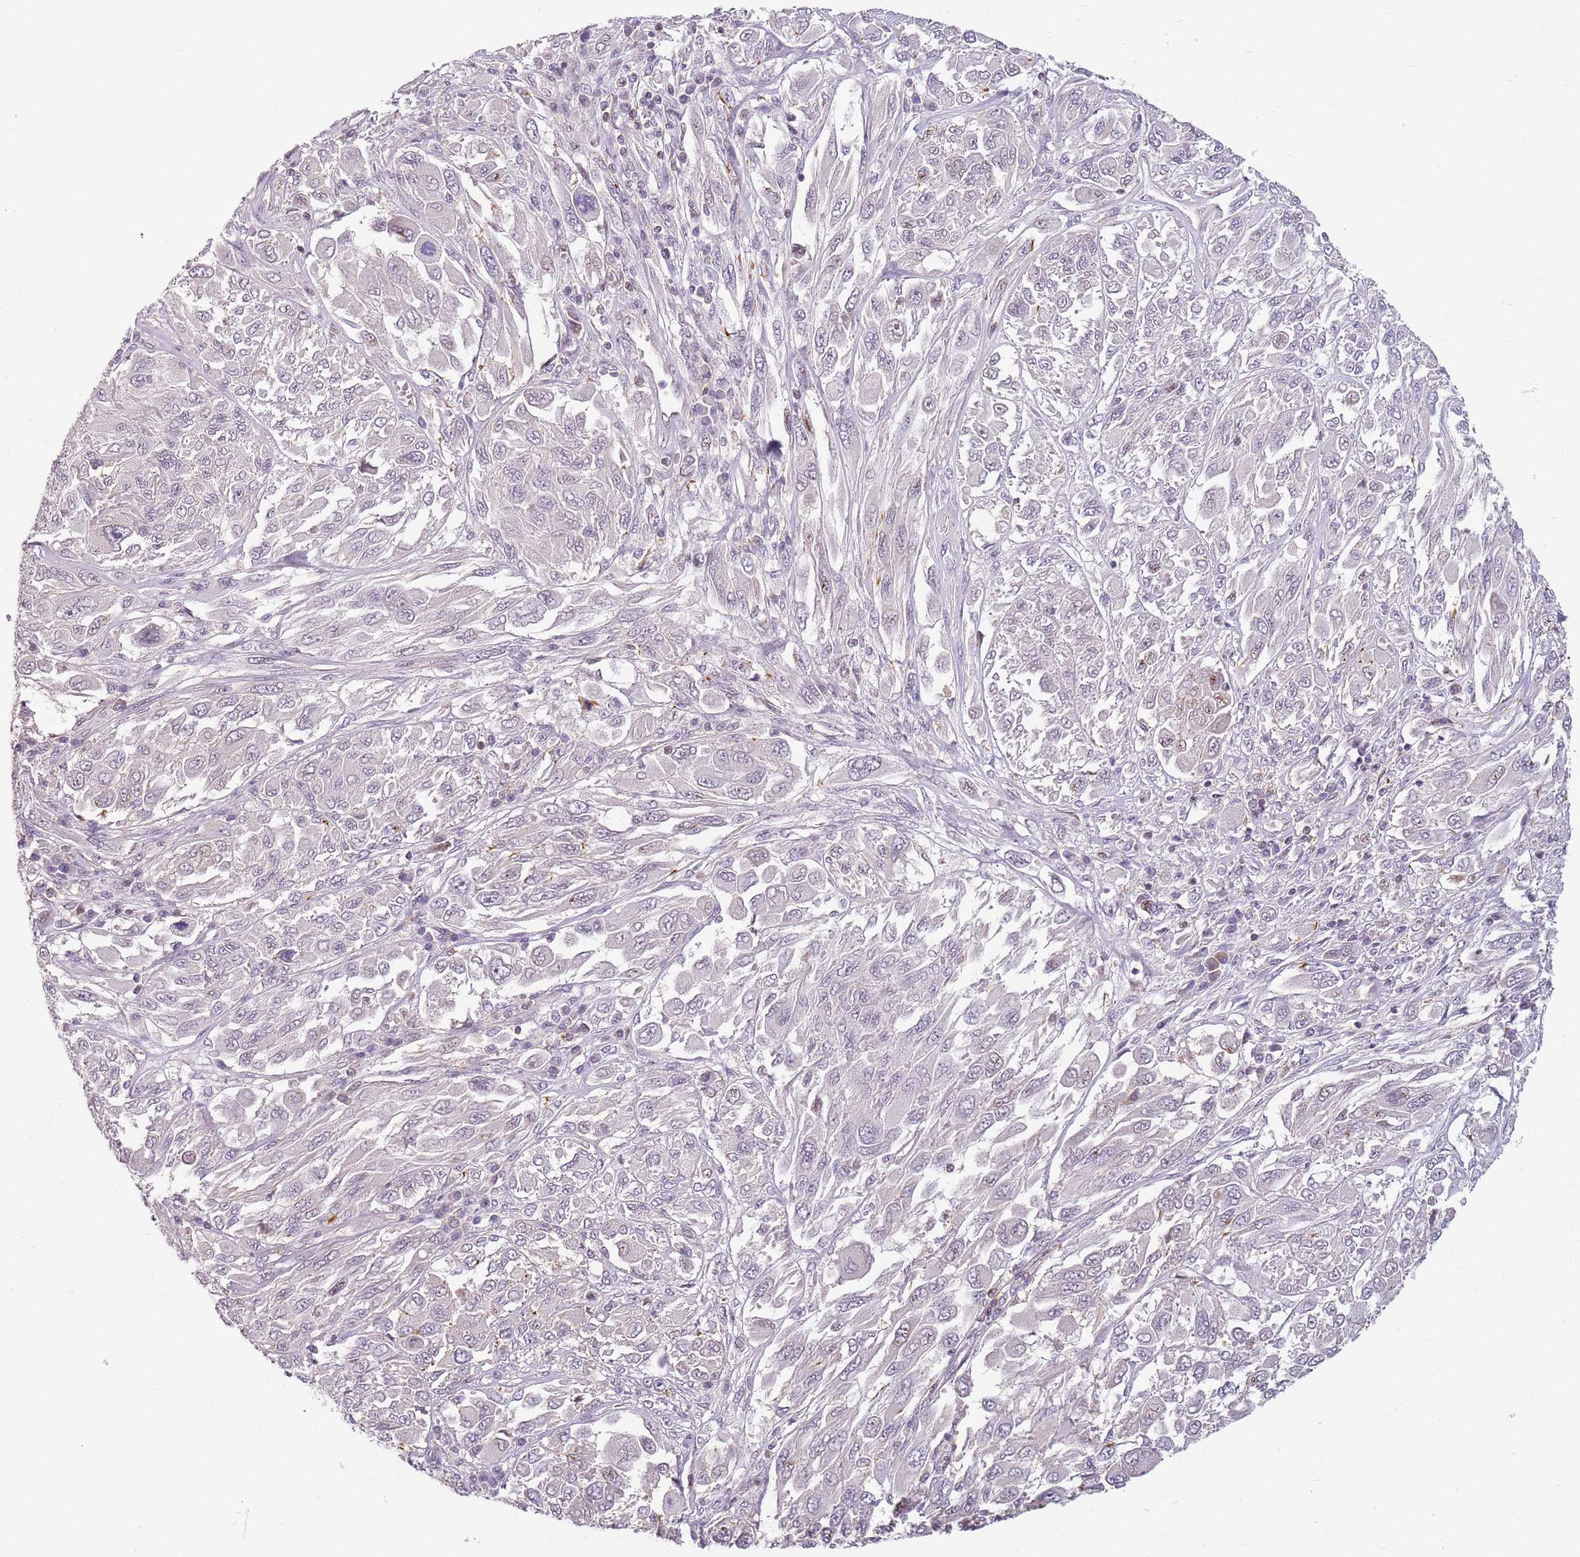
{"staining": {"intensity": "negative", "quantity": "none", "location": "none"}, "tissue": "melanoma", "cell_type": "Tumor cells", "image_type": "cancer", "snomed": [{"axis": "morphology", "description": "Malignant melanoma, NOS"}, {"axis": "topography", "description": "Skin"}], "caption": "Tumor cells are negative for brown protein staining in melanoma.", "gene": "DEFB116", "patient": {"sex": "female", "age": 91}}